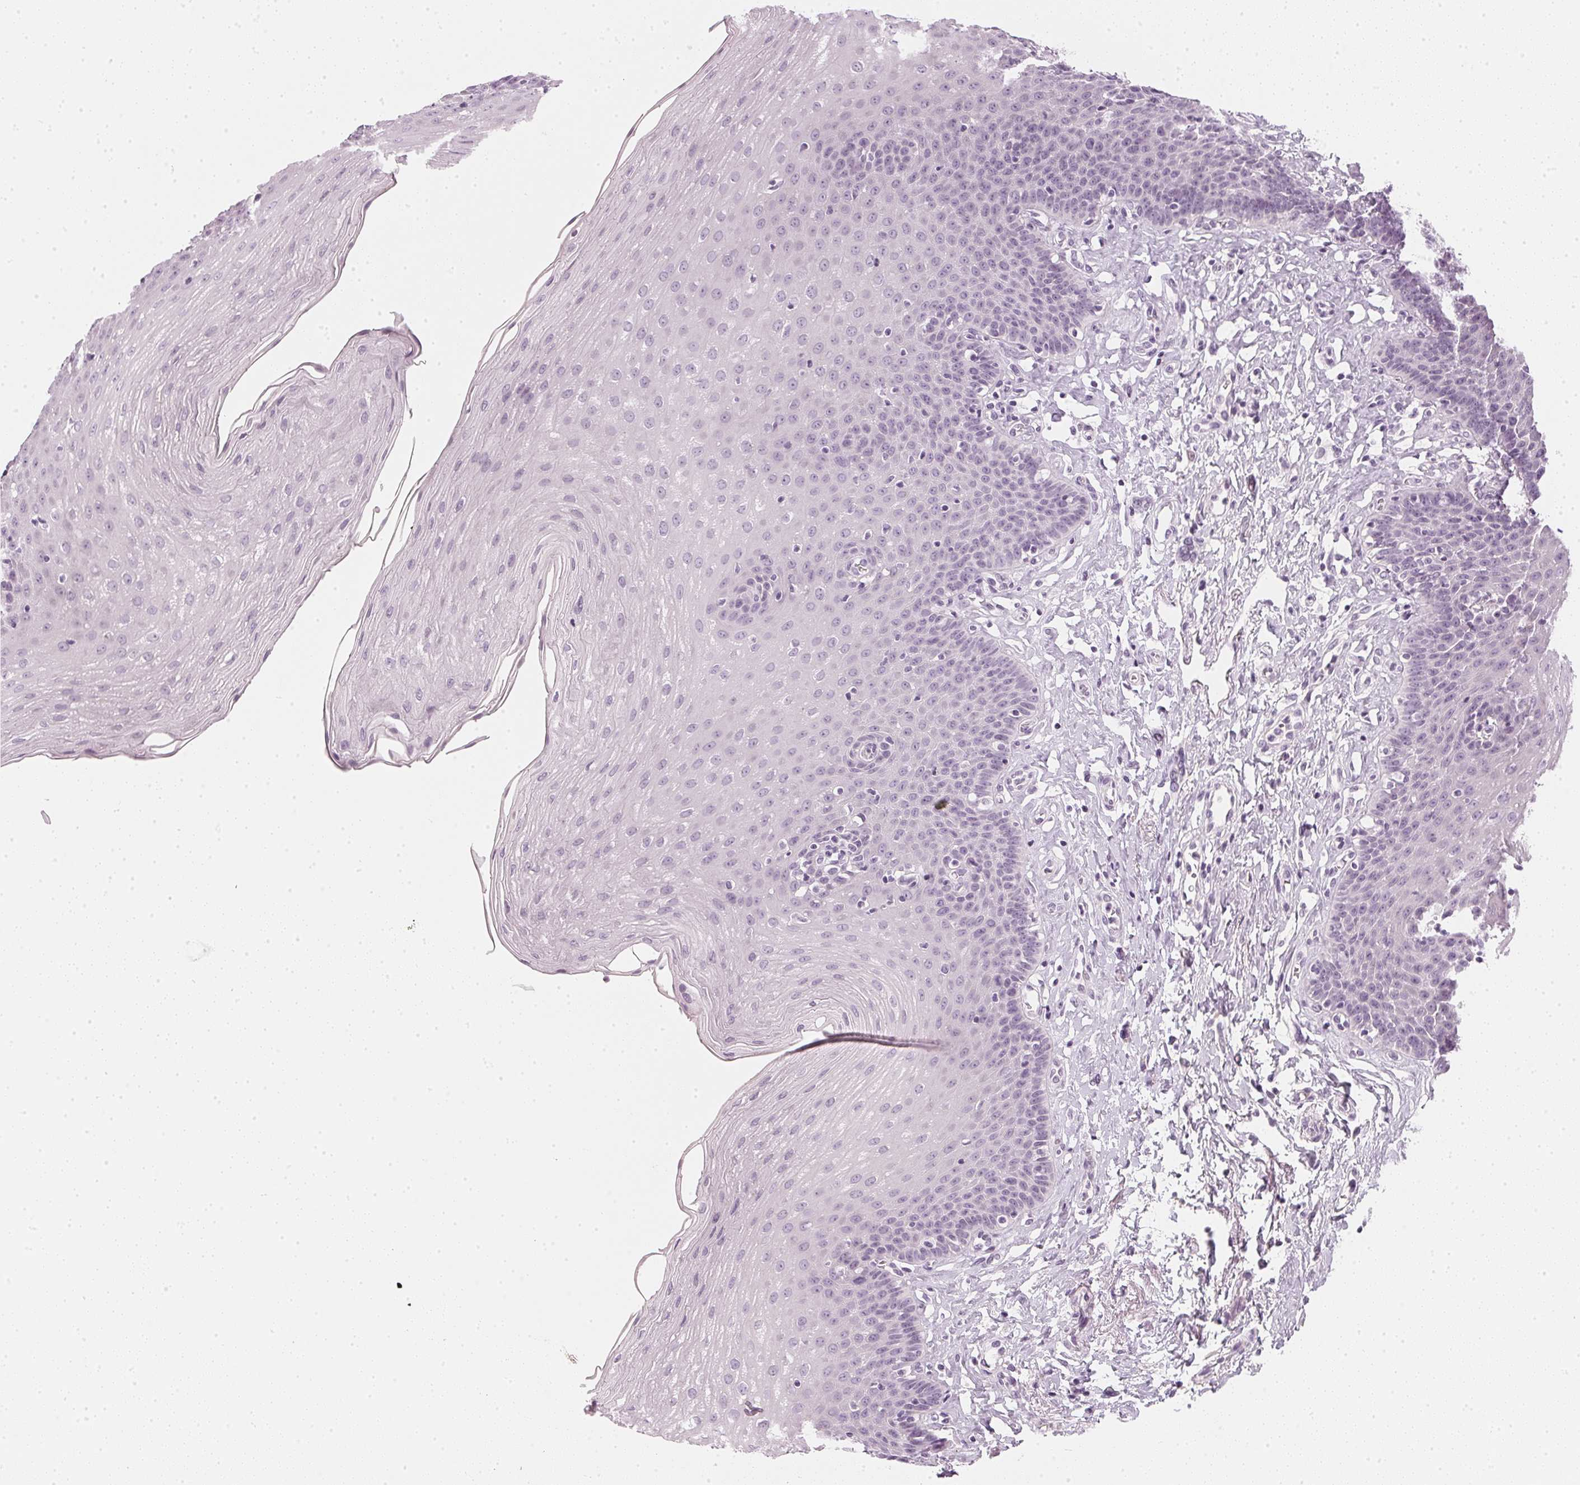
{"staining": {"intensity": "negative", "quantity": "none", "location": "none"}, "tissue": "esophagus", "cell_type": "Squamous epithelial cells", "image_type": "normal", "snomed": [{"axis": "morphology", "description": "Normal tissue, NOS"}, {"axis": "topography", "description": "Esophagus"}], "caption": "Immunohistochemistry (IHC) image of benign human esophagus stained for a protein (brown), which reveals no positivity in squamous epithelial cells.", "gene": "CHST4", "patient": {"sex": "female", "age": 81}}